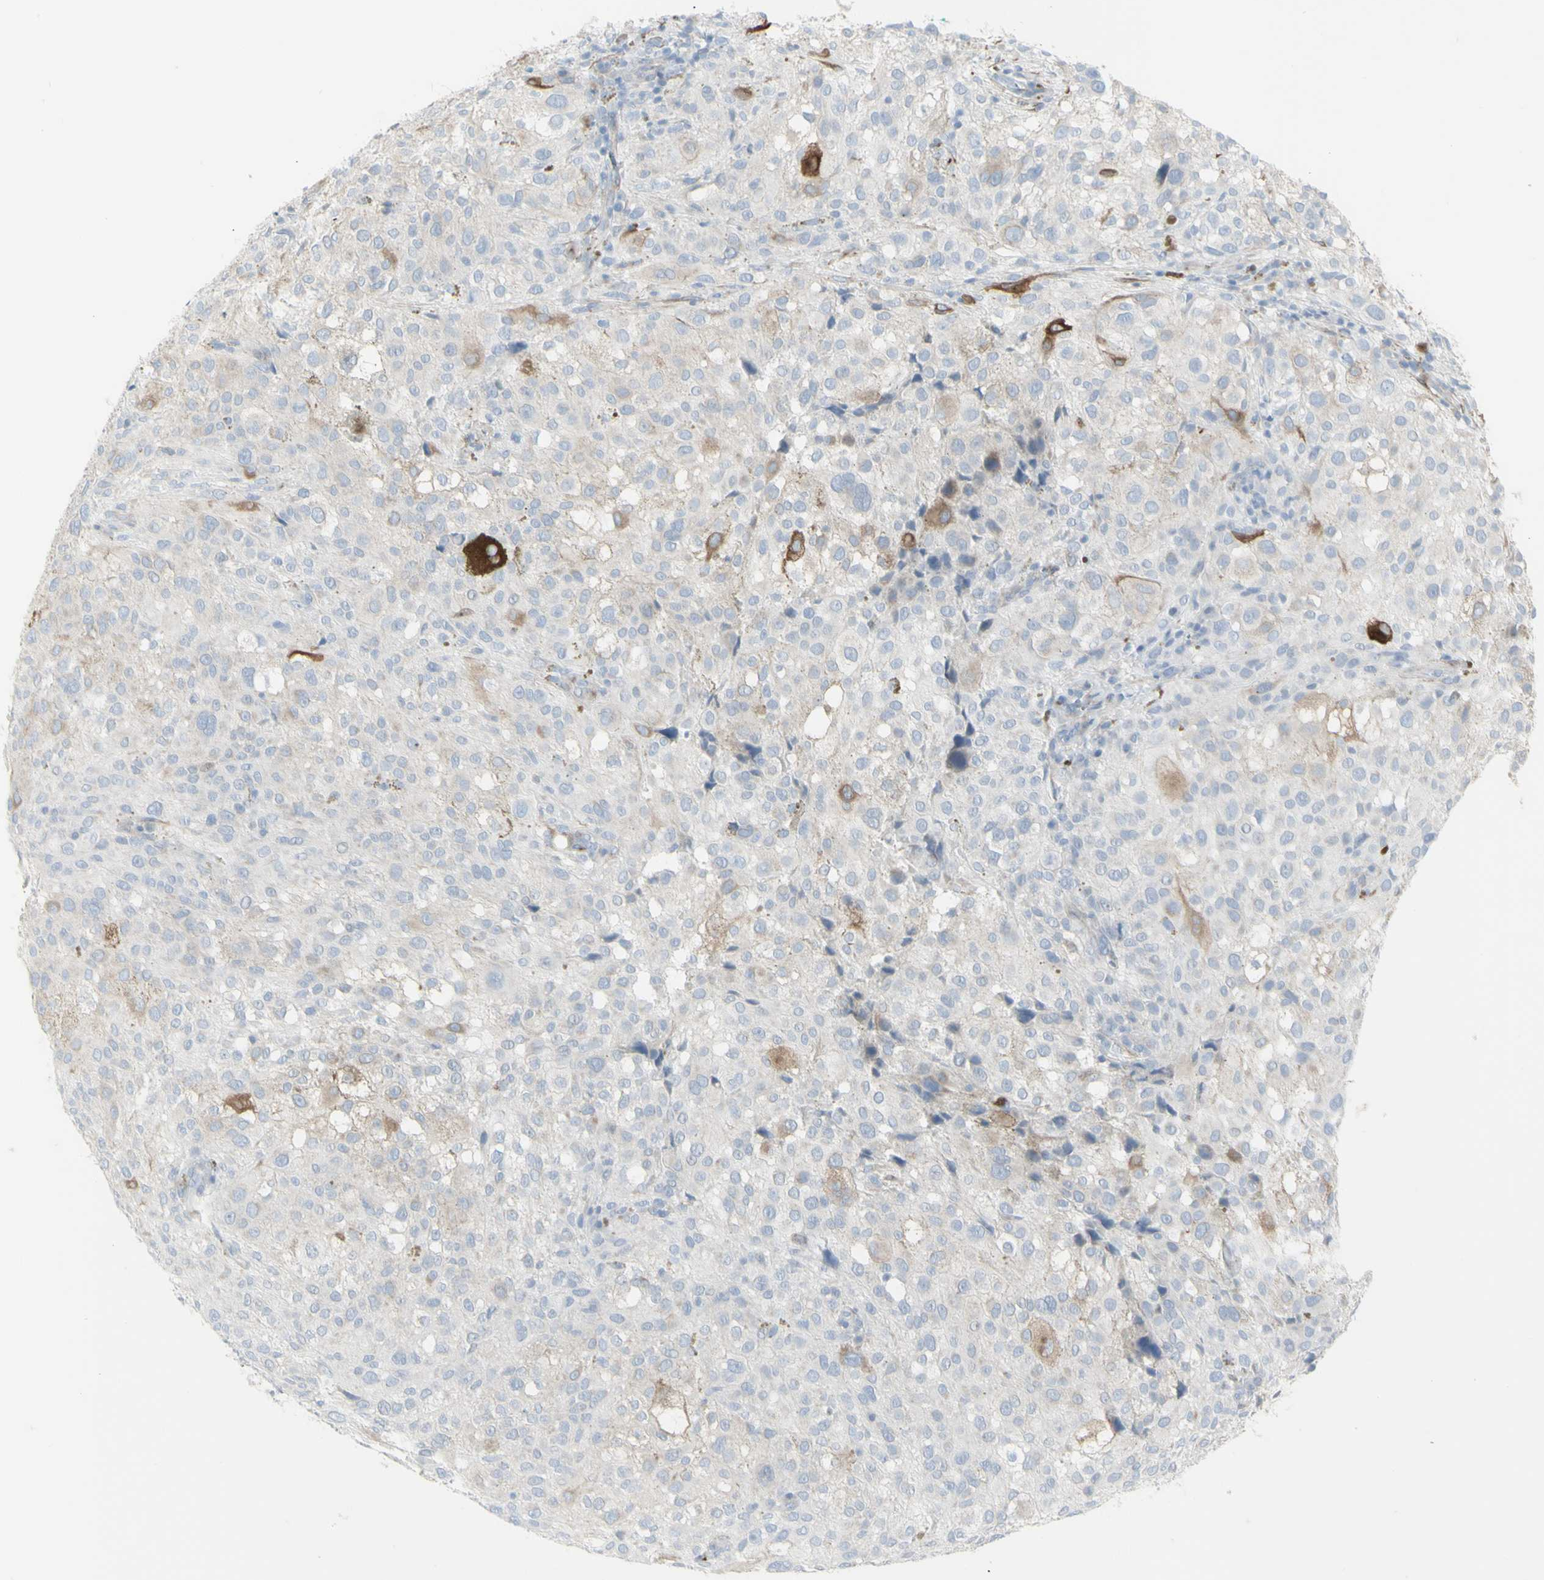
{"staining": {"intensity": "weak", "quantity": "<25%", "location": "cytoplasmic/membranous"}, "tissue": "melanoma", "cell_type": "Tumor cells", "image_type": "cancer", "snomed": [{"axis": "morphology", "description": "Necrosis, NOS"}, {"axis": "morphology", "description": "Malignant melanoma, NOS"}, {"axis": "topography", "description": "Skin"}], "caption": "There is no significant staining in tumor cells of malignant melanoma.", "gene": "ENSG00000198211", "patient": {"sex": "female", "age": 87}}